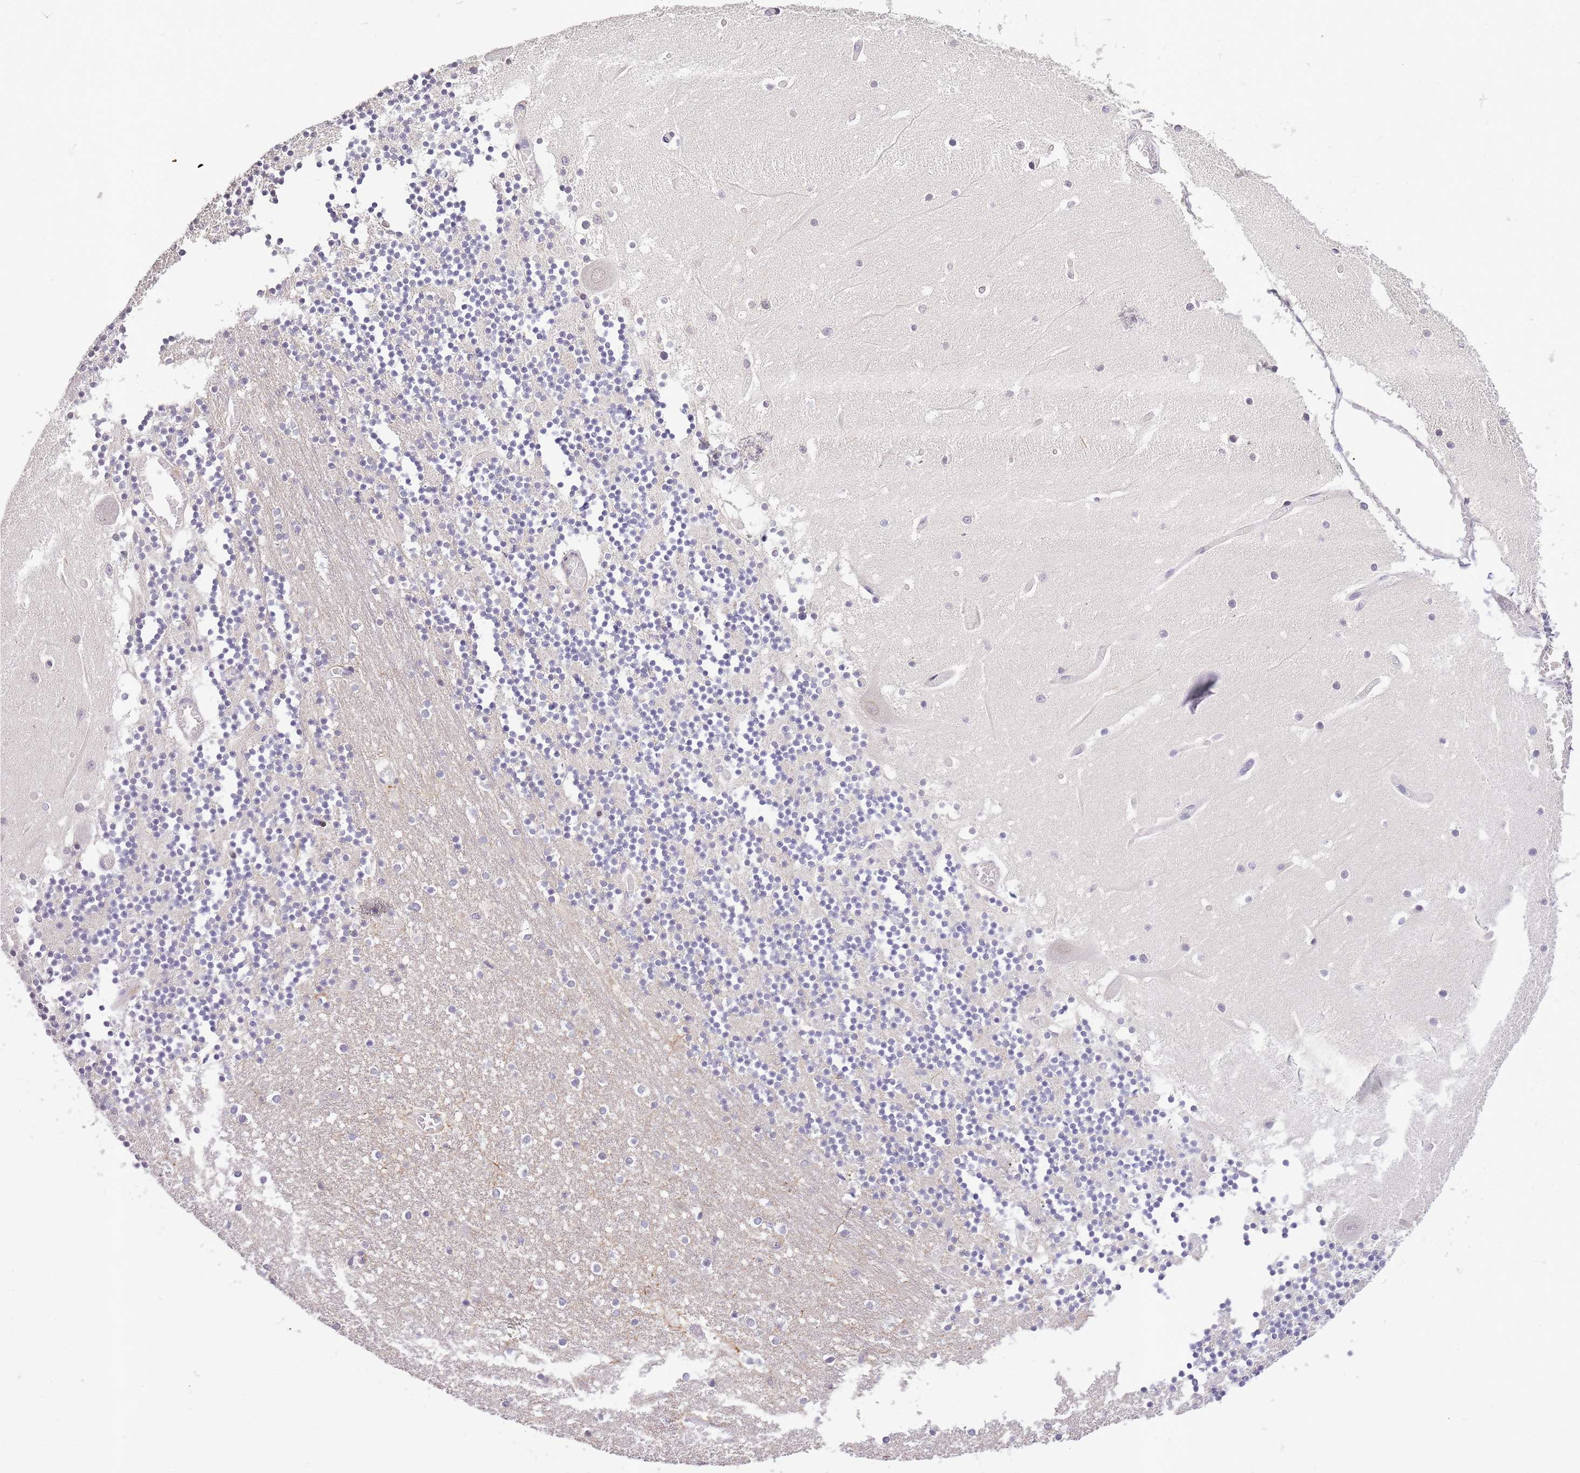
{"staining": {"intensity": "negative", "quantity": "none", "location": "none"}, "tissue": "cerebellum", "cell_type": "Cells in granular layer", "image_type": "normal", "snomed": [{"axis": "morphology", "description": "Normal tissue, NOS"}, {"axis": "topography", "description": "Cerebellum"}], "caption": "Immunohistochemistry (IHC) micrograph of benign cerebellum: cerebellum stained with DAB exhibits no significant protein positivity in cells in granular layer.", "gene": "ZNF658", "patient": {"sex": "female", "age": 28}}